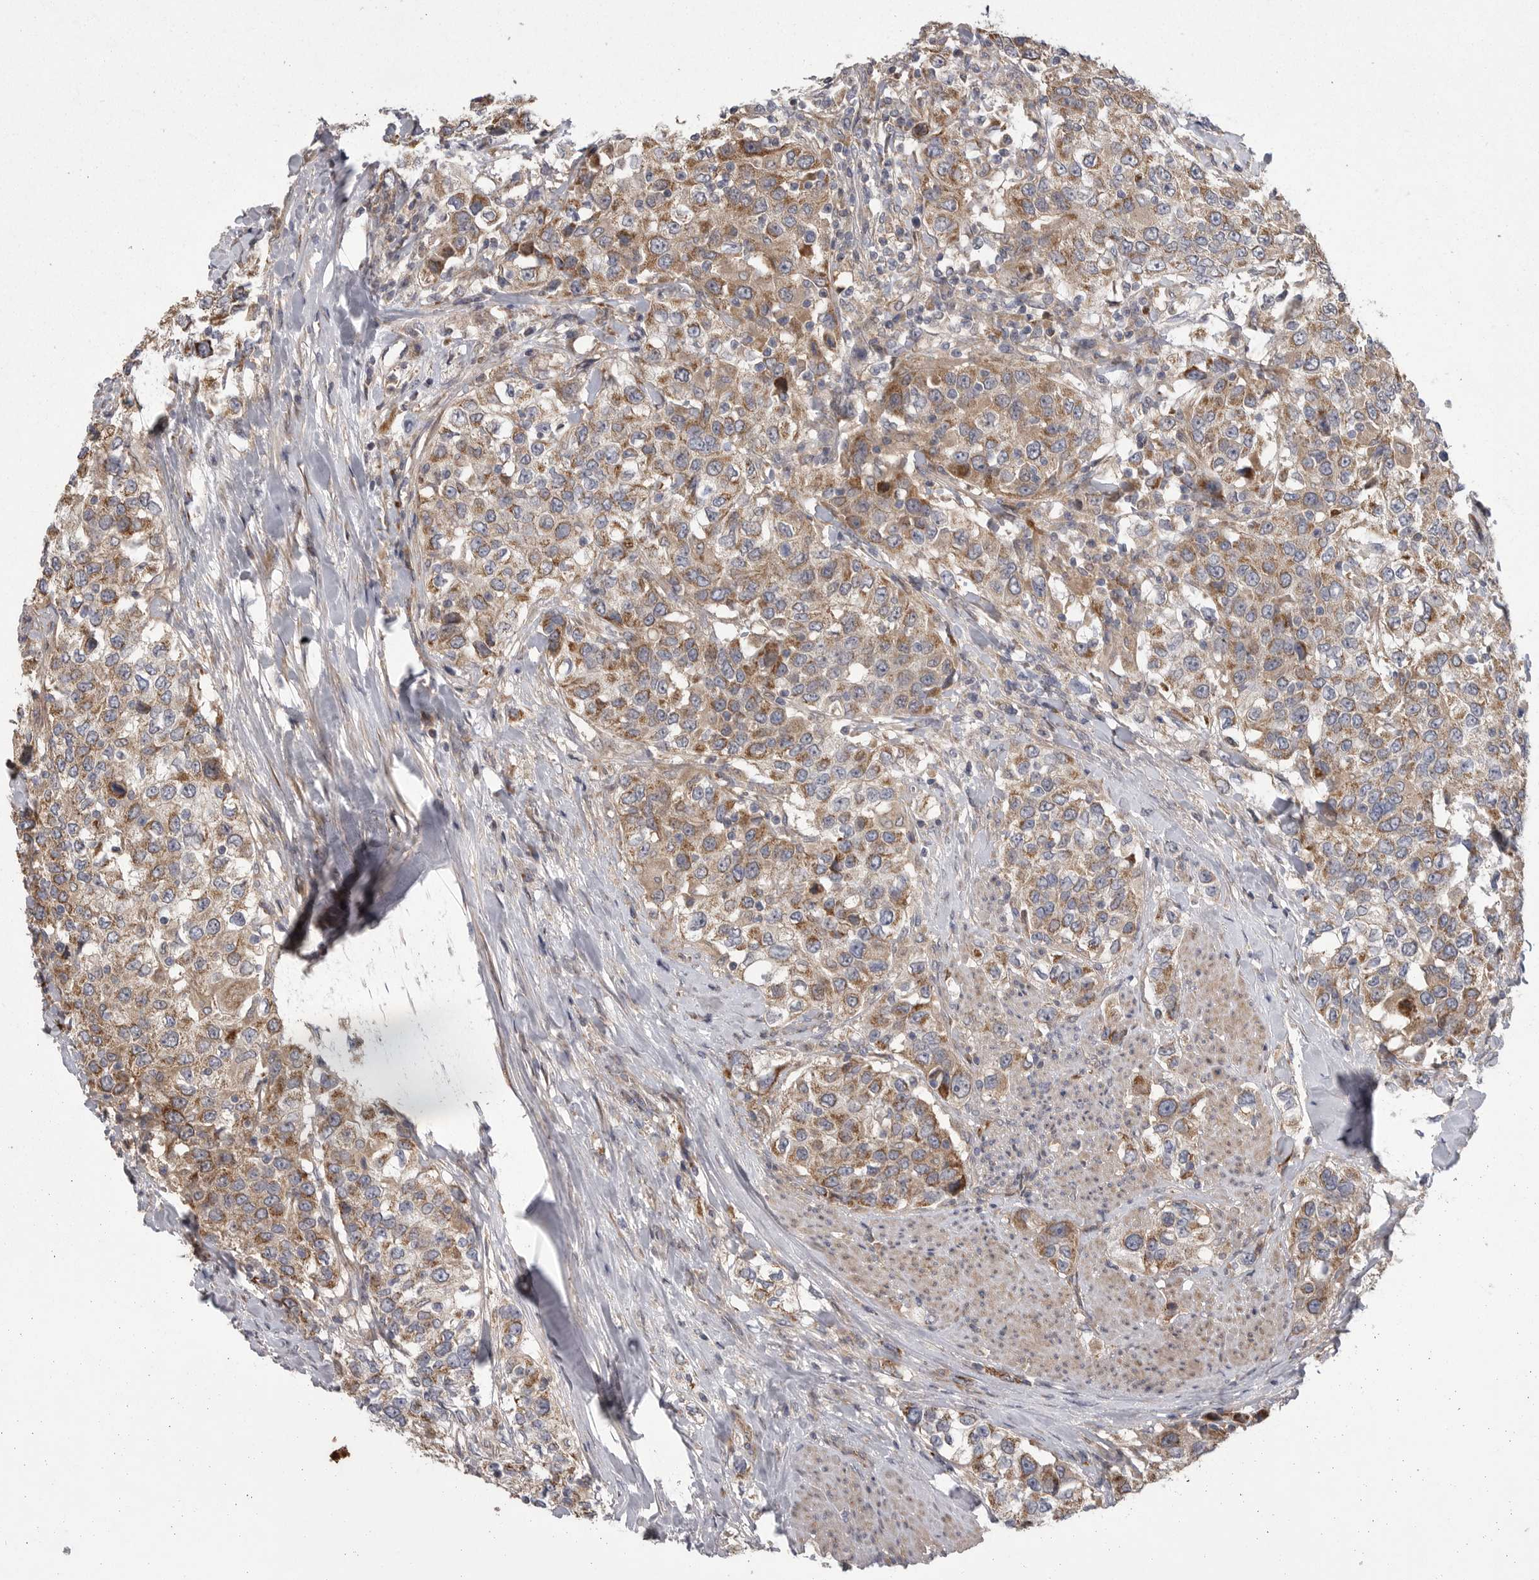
{"staining": {"intensity": "moderate", "quantity": ">75%", "location": "cytoplasmic/membranous"}, "tissue": "urothelial cancer", "cell_type": "Tumor cells", "image_type": "cancer", "snomed": [{"axis": "morphology", "description": "Urothelial carcinoma, High grade"}, {"axis": "topography", "description": "Urinary bladder"}], "caption": "Immunohistochemistry (IHC) of human urothelial carcinoma (high-grade) displays medium levels of moderate cytoplasmic/membranous staining in about >75% of tumor cells.", "gene": "CRP", "patient": {"sex": "female", "age": 80}}